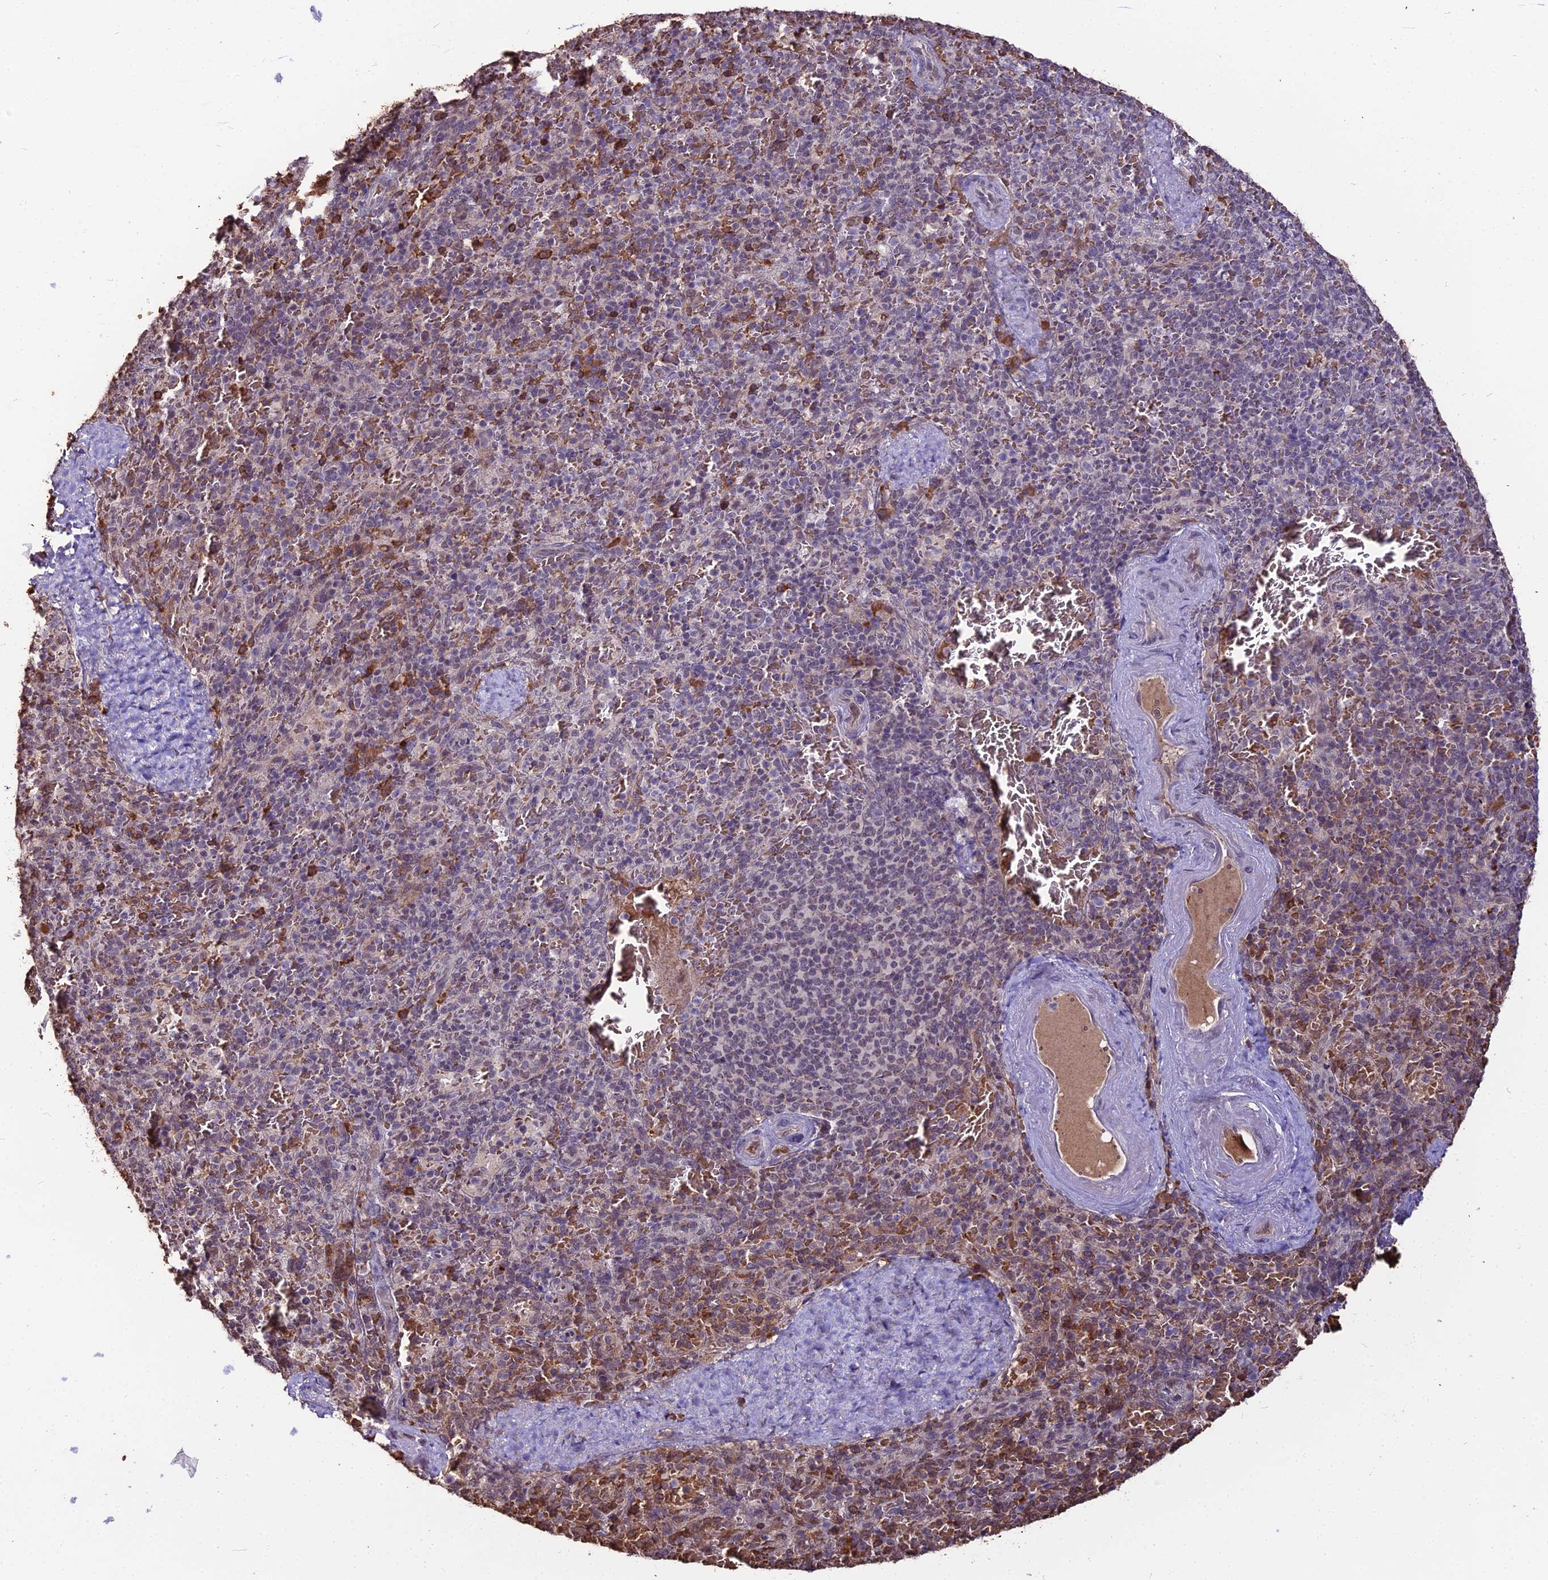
{"staining": {"intensity": "moderate", "quantity": "<25%", "location": "cytoplasmic/membranous"}, "tissue": "spleen", "cell_type": "Cells in red pulp", "image_type": "normal", "snomed": [{"axis": "morphology", "description": "Normal tissue, NOS"}, {"axis": "topography", "description": "Spleen"}], "caption": "Spleen stained for a protein (brown) displays moderate cytoplasmic/membranous positive expression in about <25% of cells in red pulp.", "gene": "ZDBF2", "patient": {"sex": "male", "age": 82}}